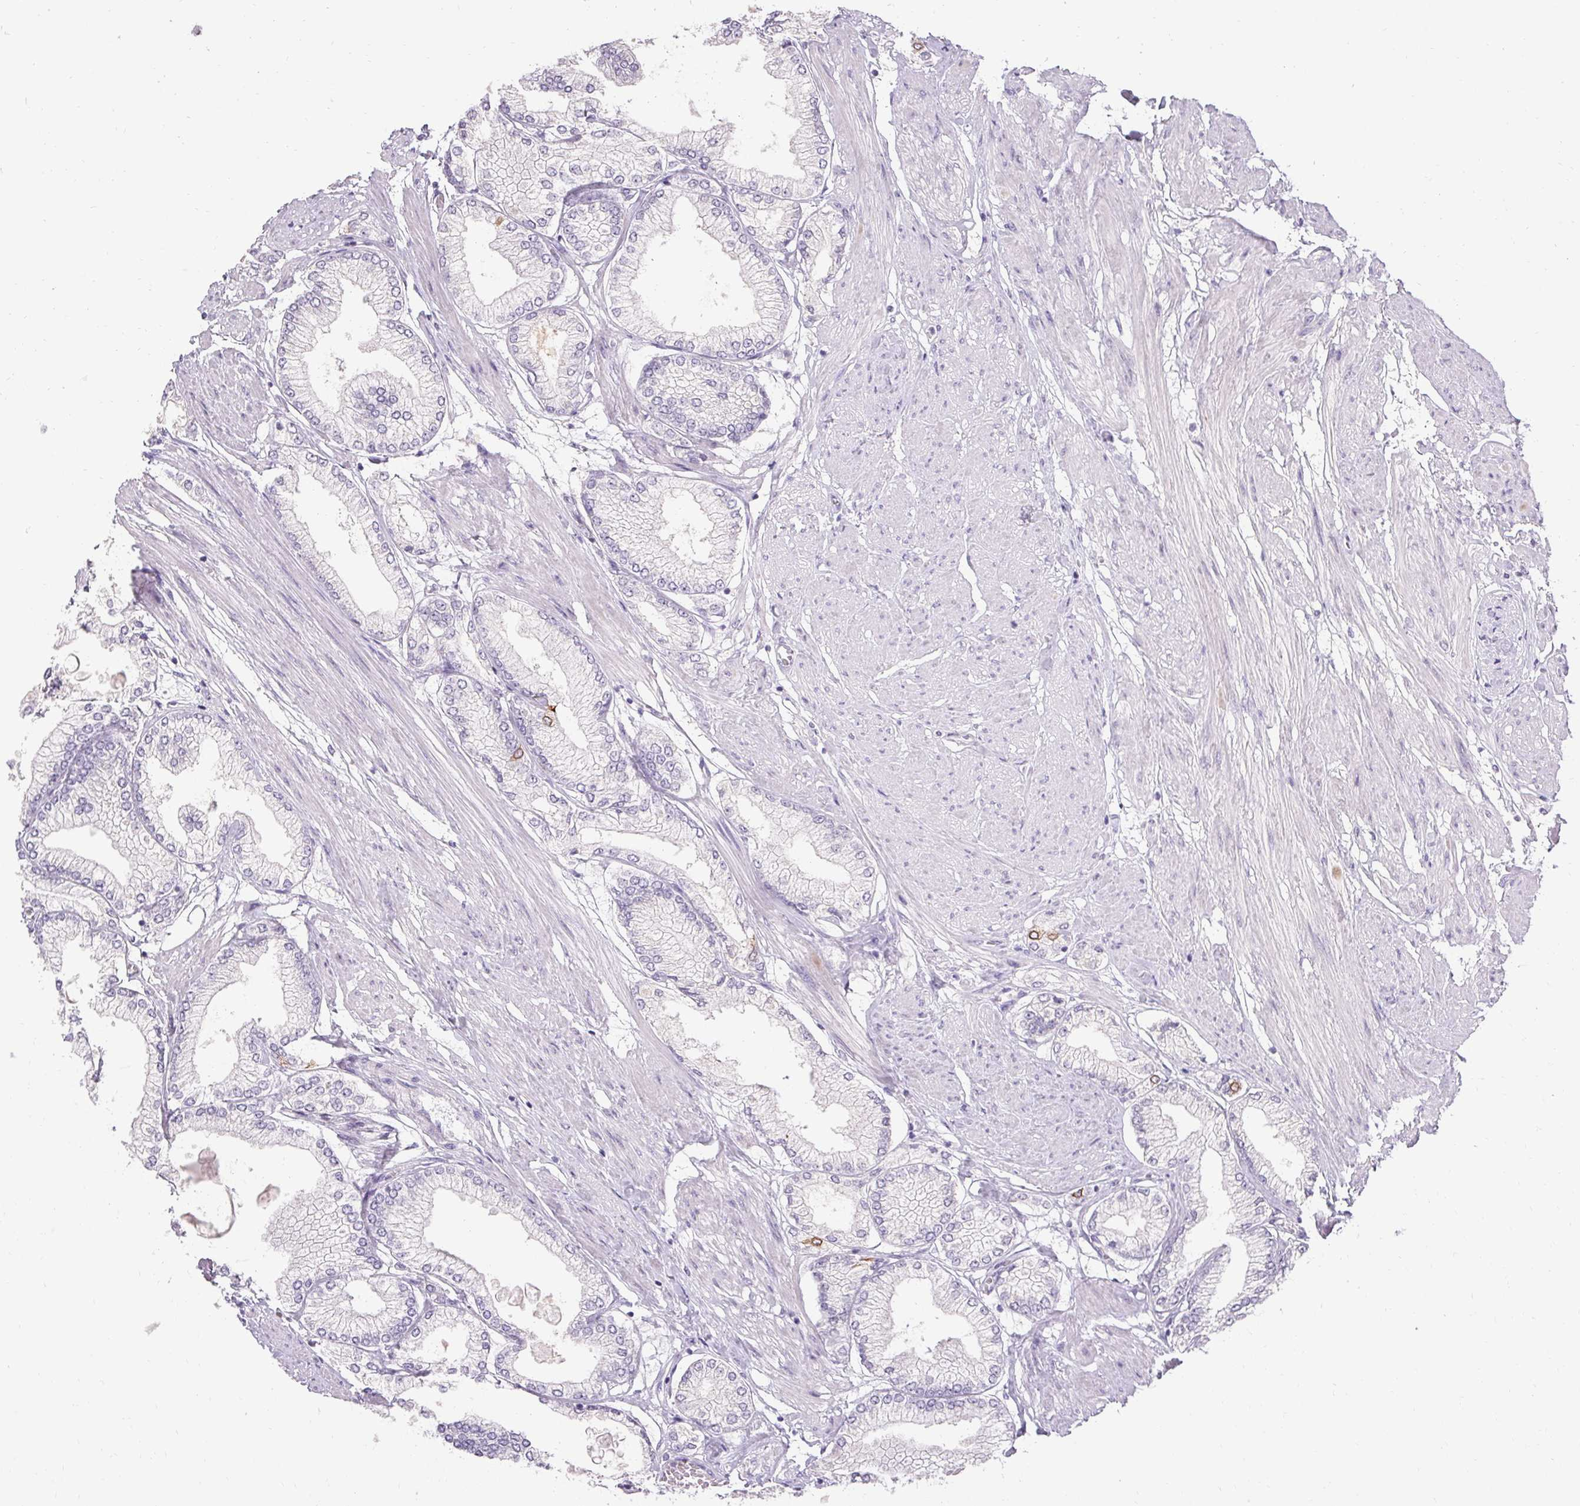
{"staining": {"intensity": "negative", "quantity": "none", "location": "none"}, "tissue": "prostate cancer", "cell_type": "Tumor cells", "image_type": "cancer", "snomed": [{"axis": "morphology", "description": "Adenocarcinoma, High grade"}, {"axis": "topography", "description": "Prostate"}], "caption": "DAB immunohistochemical staining of prostate high-grade adenocarcinoma exhibits no significant expression in tumor cells.", "gene": "HSD17B3", "patient": {"sex": "male", "age": 68}}